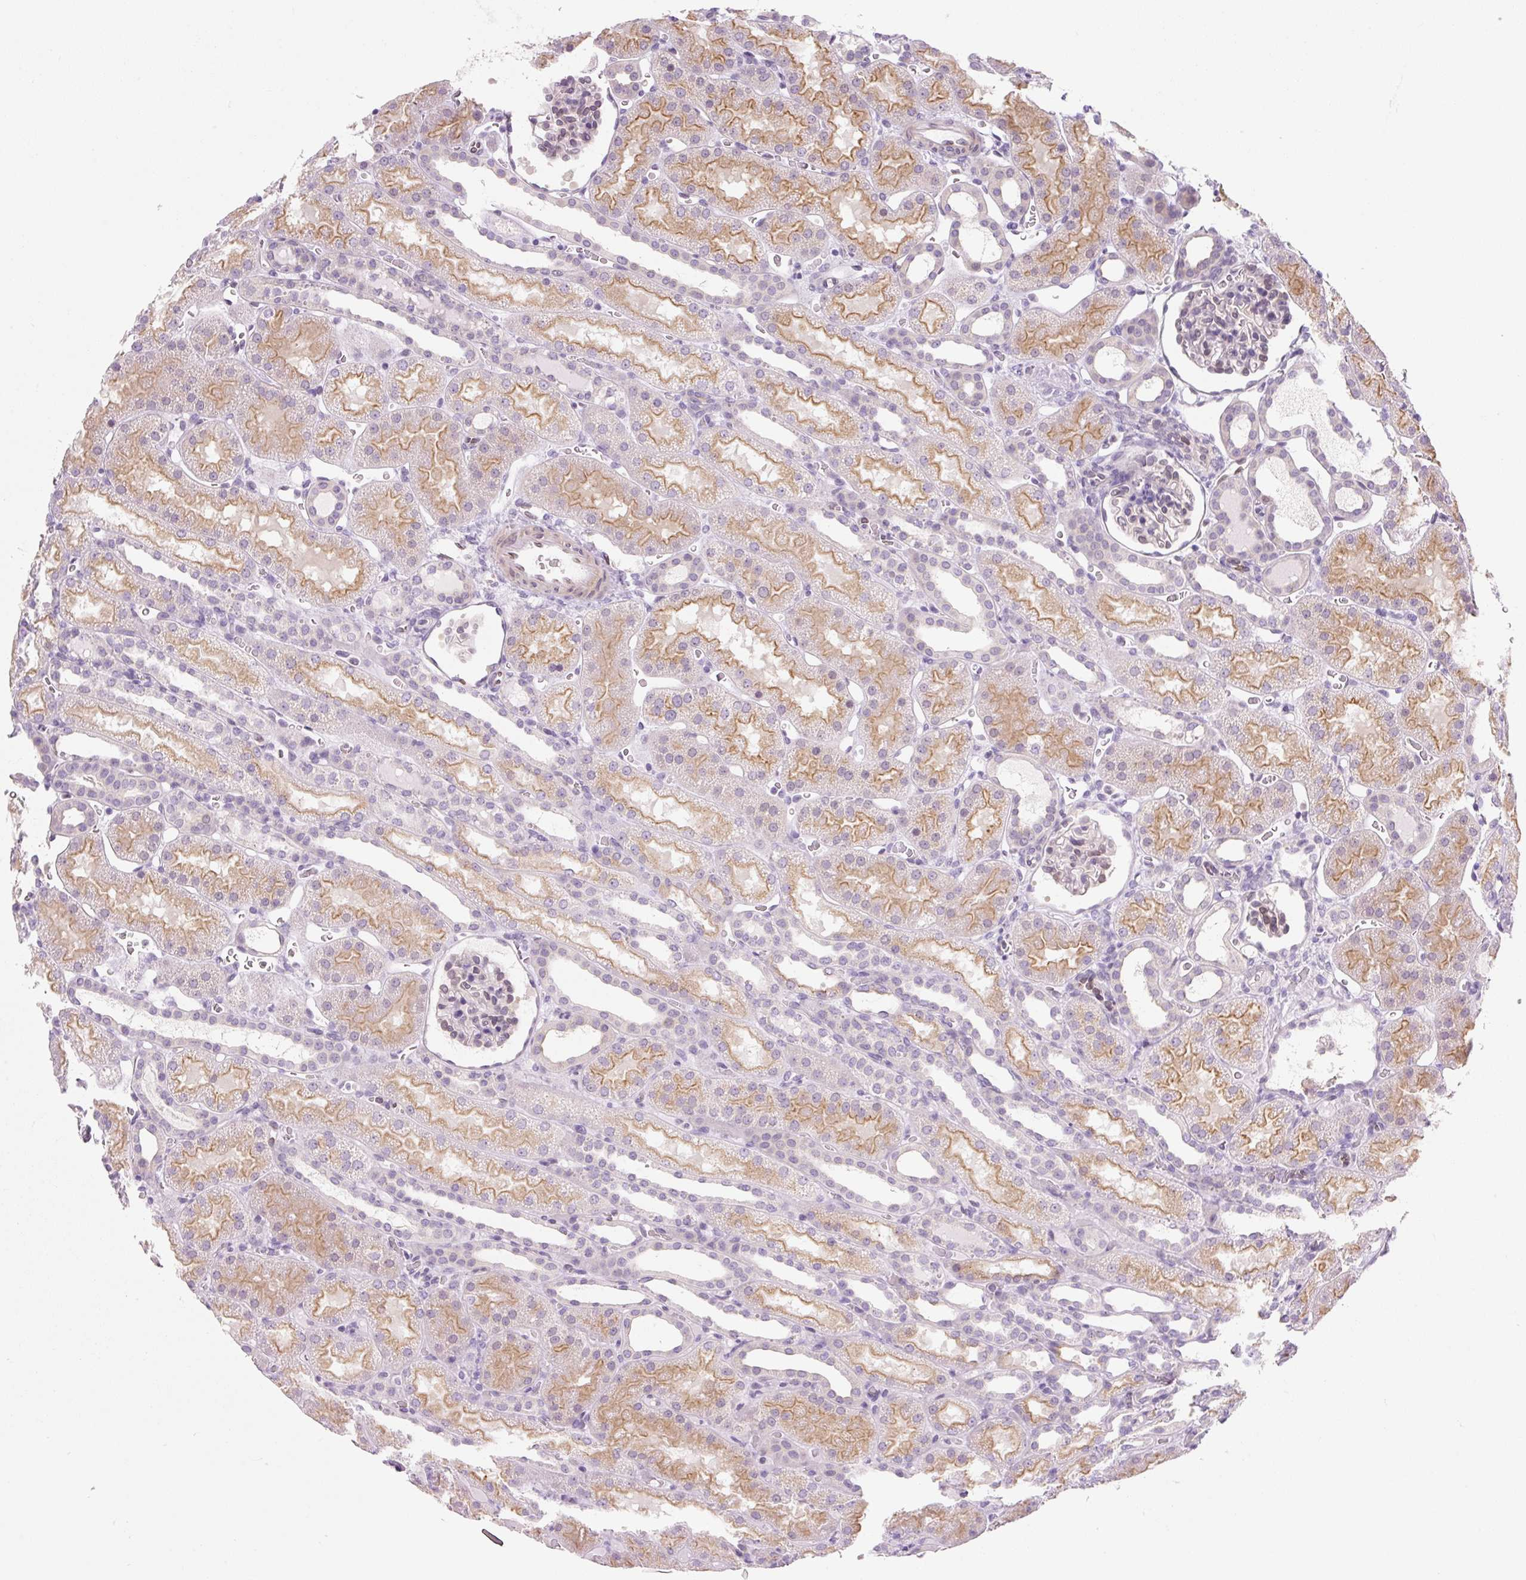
{"staining": {"intensity": "moderate", "quantity": "25%-75%", "location": "nuclear"}, "tissue": "kidney", "cell_type": "Cells in glomeruli", "image_type": "normal", "snomed": [{"axis": "morphology", "description": "Normal tissue, NOS"}, {"axis": "topography", "description": "Kidney"}], "caption": "Cells in glomeruli exhibit medium levels of moderate nuclear expression in approximately 25%-75% of cells in unremarkable kidney.", "gene": "SYNE3", "patient": {"sex": "male", "age": 2}}